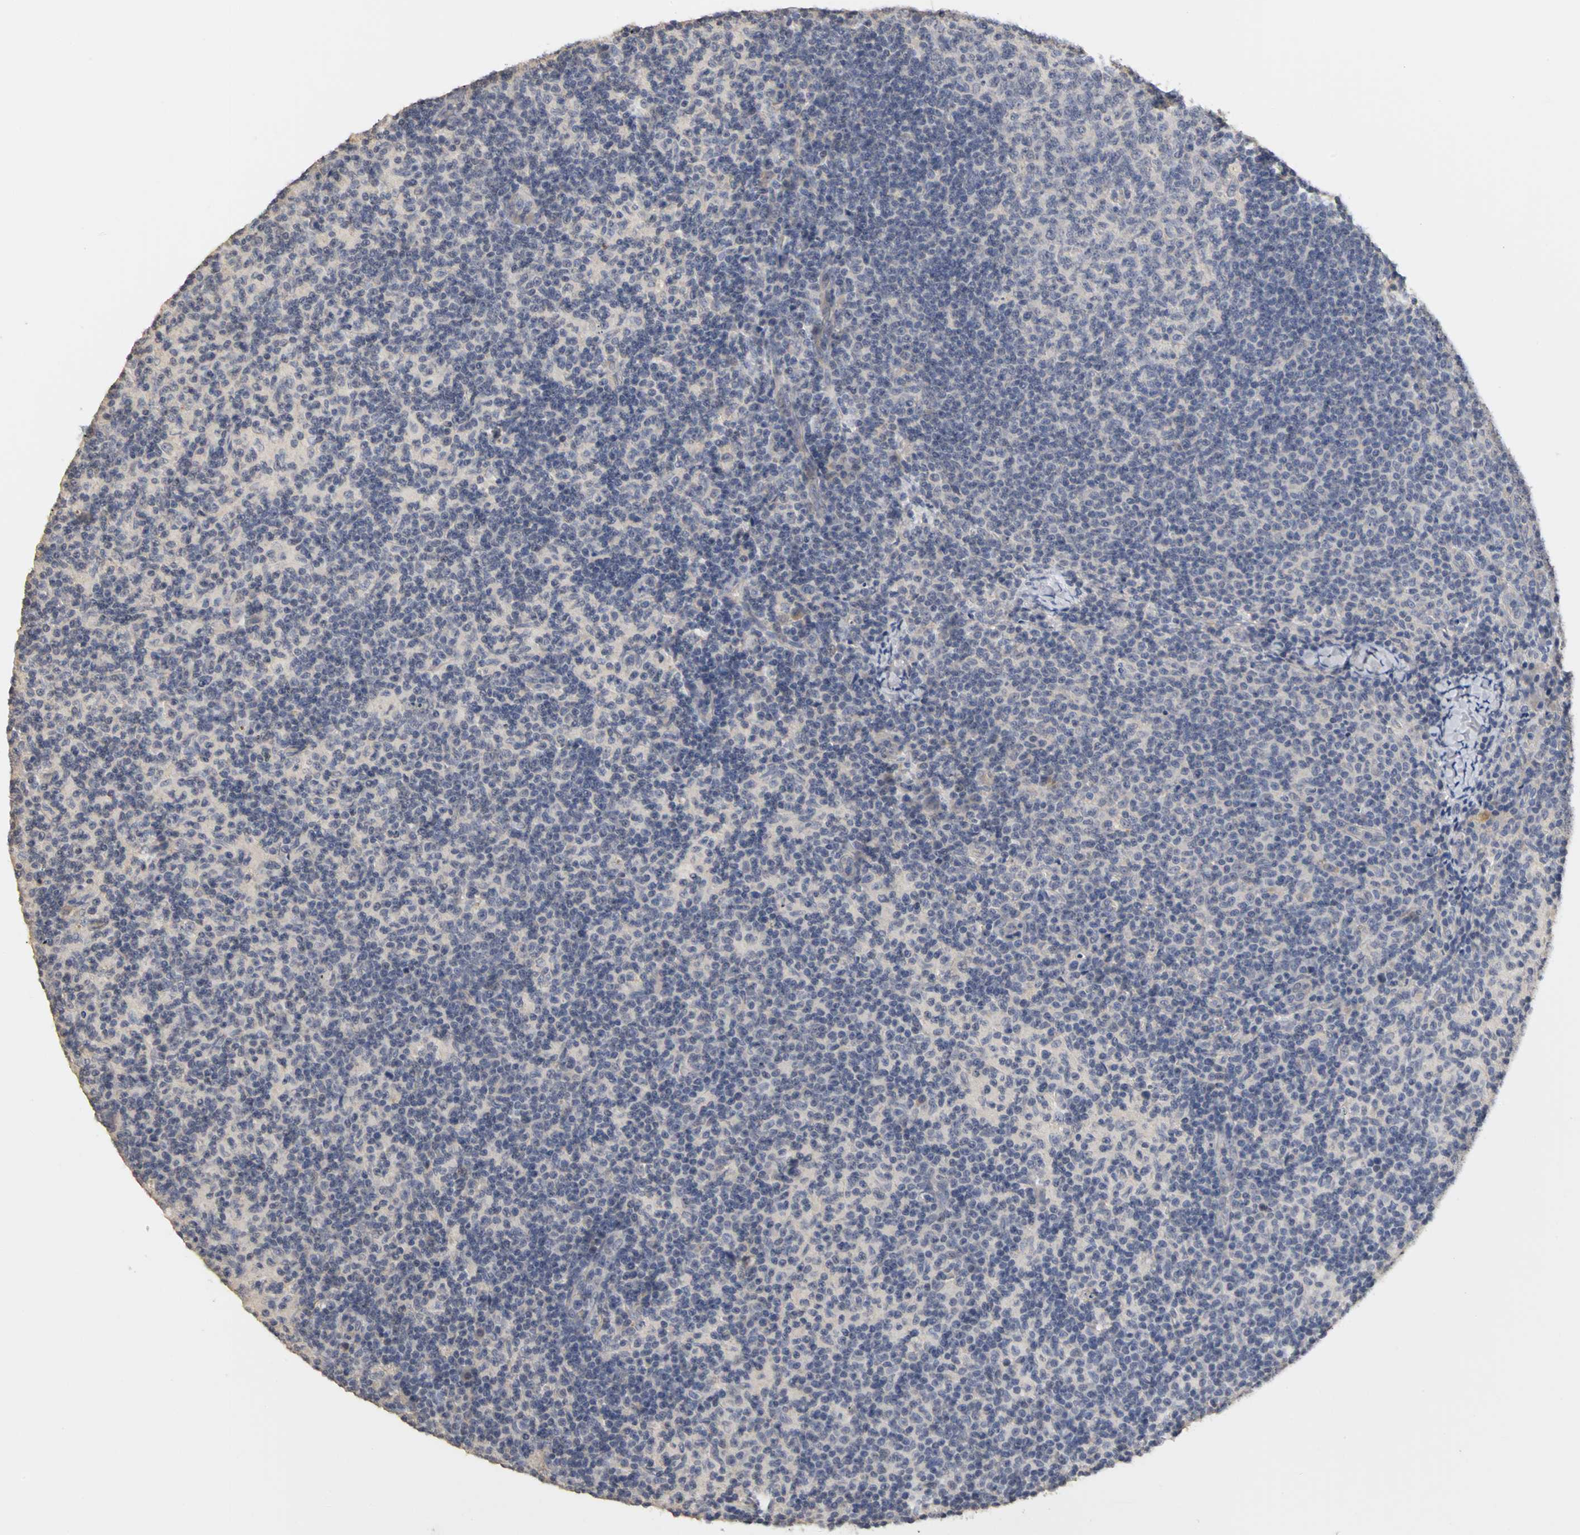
{"staining": {"intensity": "negative", "quantity": "none", "location": "none"}, "tissue": "lymph node", "cell_type": "Germinal center cells", "image_type": "normal", "snomed": [{"axis": "morphology", "description": "Normal tissue, NOS"}, {"axis": "morphology", "description": "Inflammation, NOS"}, {"axis": "topography", "description": "Lymph node"}], "caption": "DAB immunohistochemical staining of unremarkable human lymph node exhibits no significant expression in germinal center cells.", "gene": "PGR", "patient": {"sex": "male", "age": 55}}